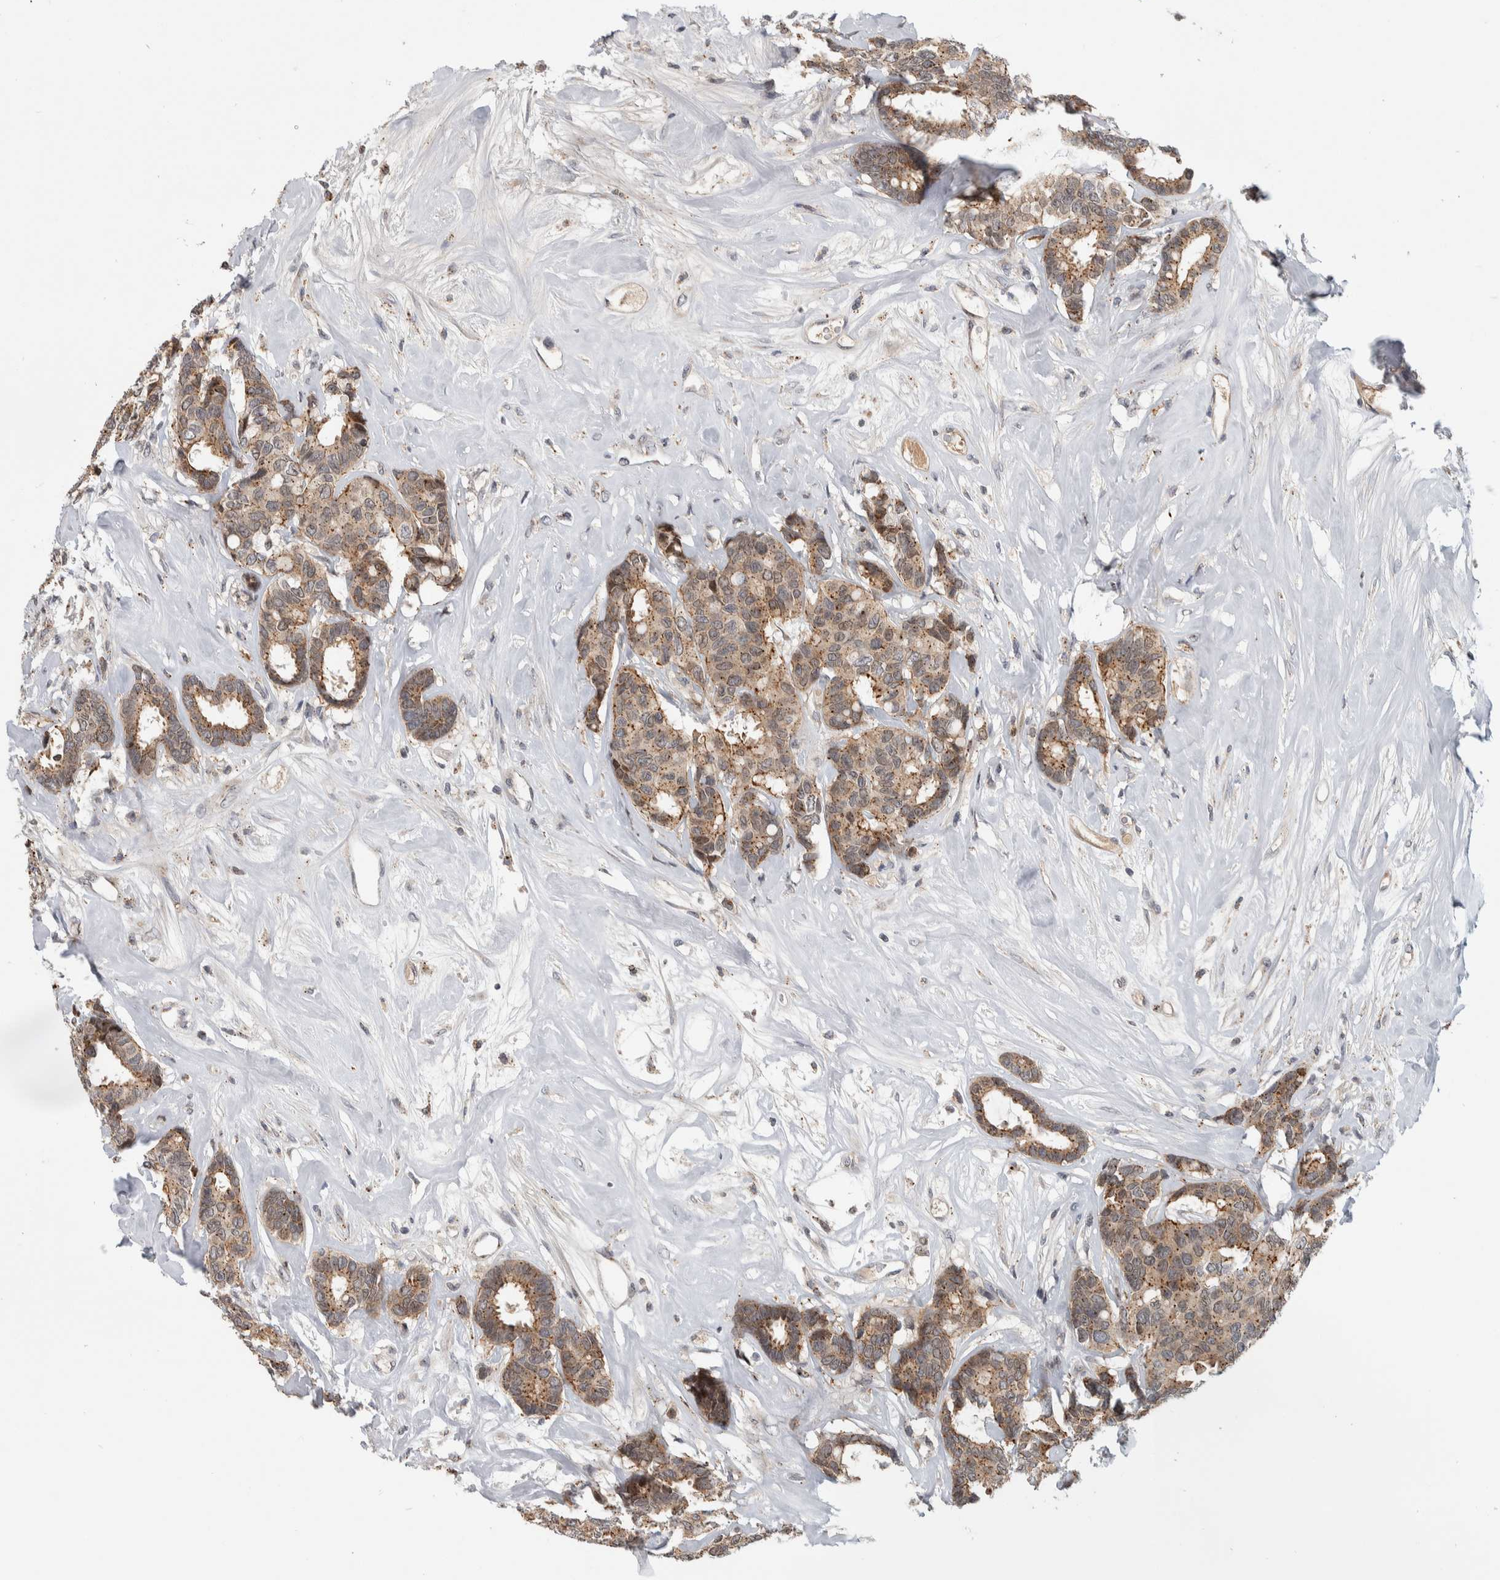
{"staining": {"intensity": "moderate", "quantity": ">75%", "location": "cytoplasmic/membranous"}, "tissue": "breast cancer", "cell_type": "Tumor cells", "image_type": "cancer", "snomed": [{"axis": "morphology", "description": "Duct carcinoma"}, {"axis": "topography", "description": "Breast"}], "caption": "Moderate cytoplasmic/membranous expression for a protein is identified in approximately >75% of tumor cells of breast cancer using immunohistochemistry (IHC).", "gene": "MSL1", "patient": {"sex": "female", "age": 87}}